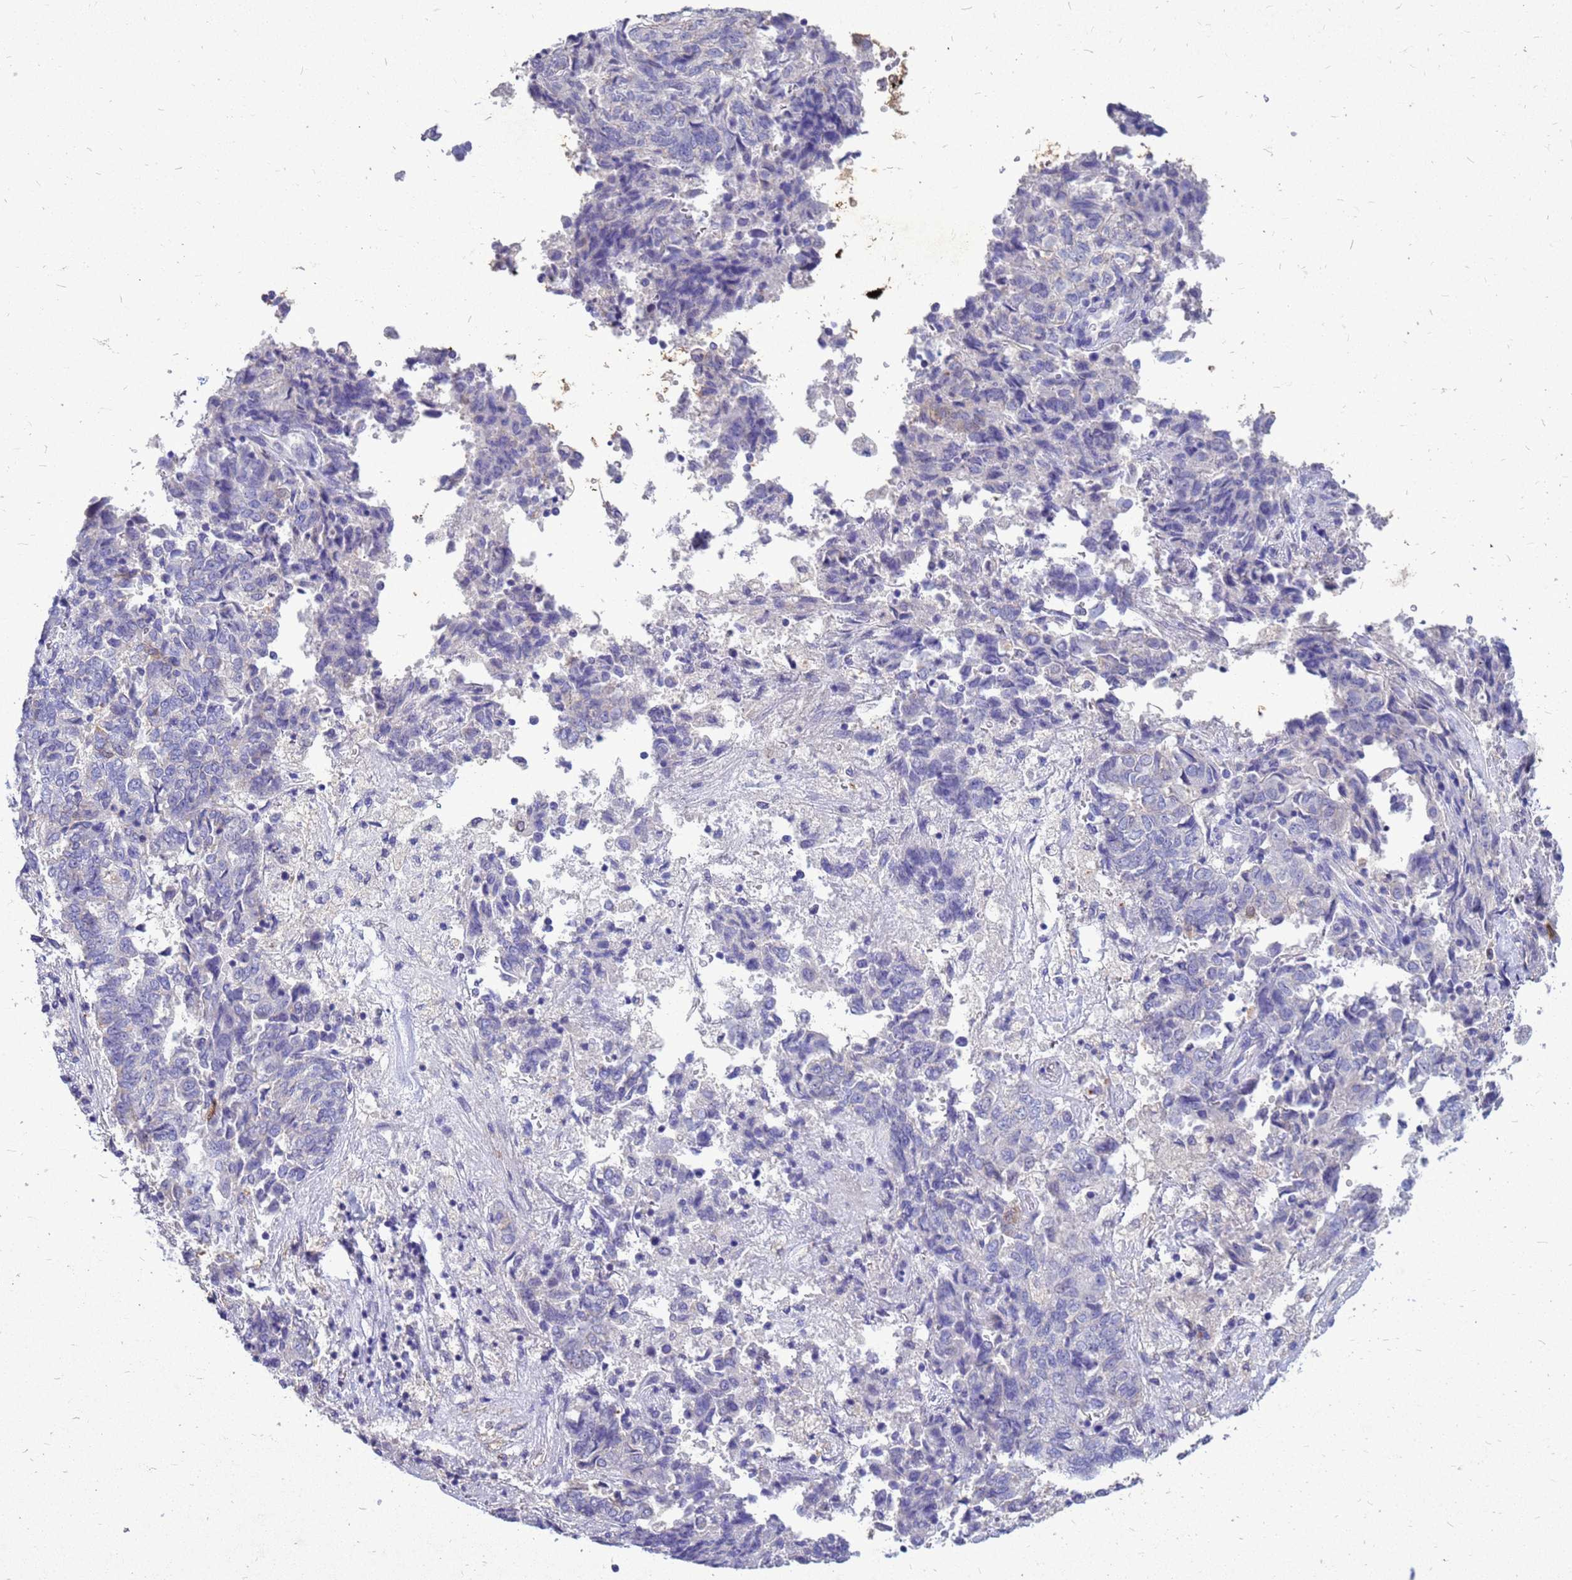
{"staining": {"intensity": "negative", "quantity": "none", "location": "none"}, "tissue": "endometrial cancer", "cell_type": "Tumor cells", "image_type": "cancer", "snomed": [{"axis": "morphology", "description": "Adenocarcinoma, NOS"}, {"axis": "topography", "description": "Endometrium"}], "caption": "The image displays no staining of tumor cells in endometrial adenocarcinoma.", "gene": "AKR1C1", "patient": {"sex": "female", "age": 80}}